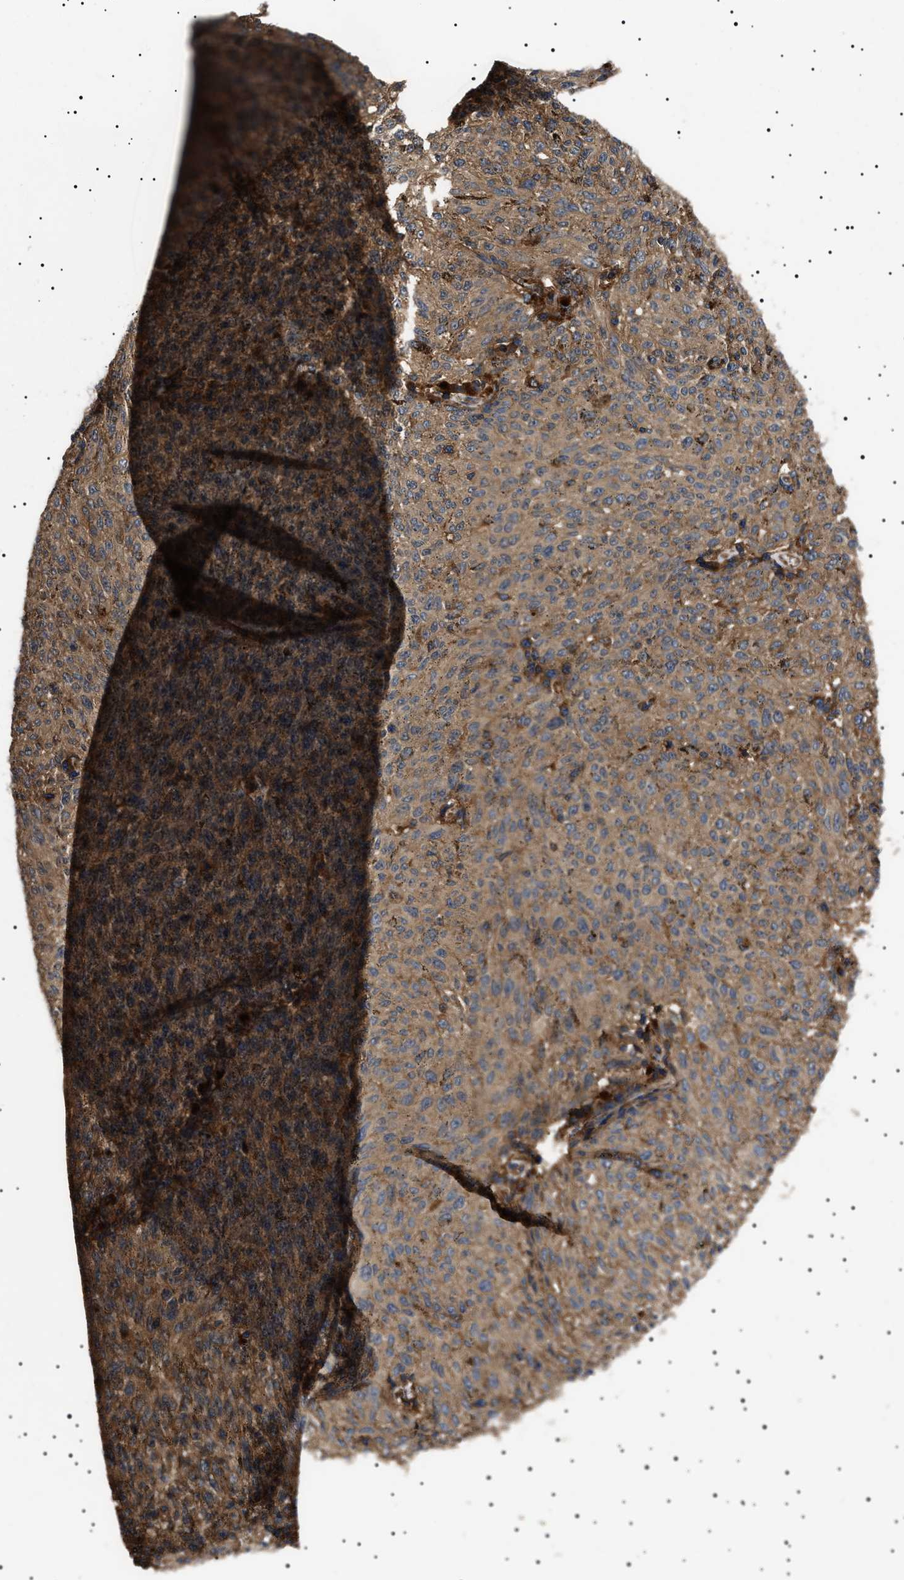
{"staining": {"intensity": "moderate", "quantity": ">75%", "location": "cytoplasmic/membranous"}, "tissue": "melanoma", "cell_type": "Tumor cells", "image_type": "cancer", "snomed": [{"axis": "morphology", "description": "Malignant melanoma, NOS"}, {"axis": "topography", "description": "Skin"}], "caption": "Malignant melanoma stained with a brown dye demonstrates moderate cytoplasmic/membranous positive expression in about >75% of tumor cells.", "gene": "TPP2", "patient": {"sex": "female", "age": 72}}